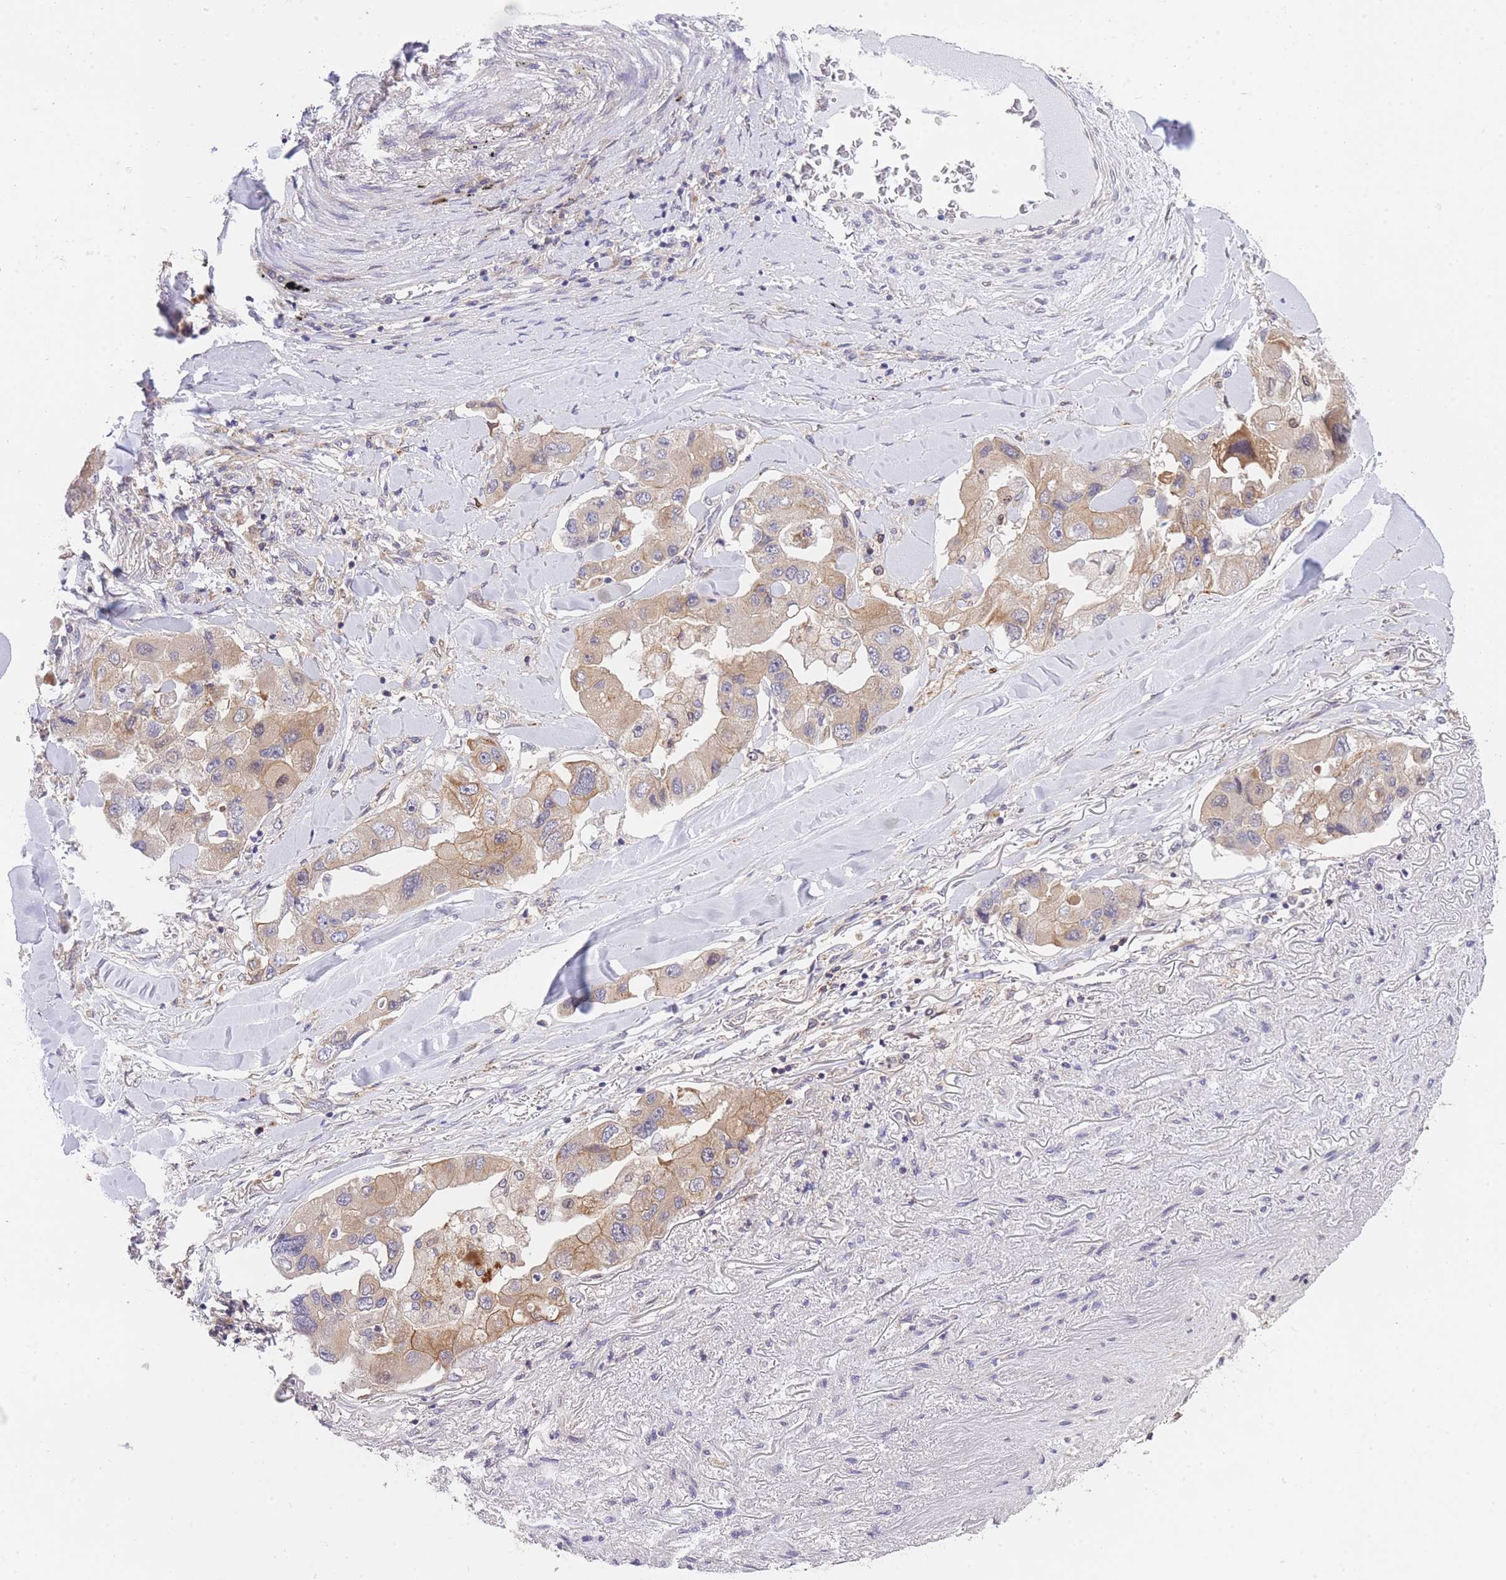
{"staining": {"intensity": "moderate", "quantity": ">75%", "location": "cytoplasmic/membranous"}, "tissue": "lung cancer", "cell_type": "Tumor cells", "image_type": "cancer", "snomed": [{"axis": "morphology", "description": "Adenocarcinoma, NOS"}, {"axis": "topography", "description": "Lung"}], "caption": "A photomicrograph of human lung cancer stained for a protein exhibits moderate cytoplasmic/membranous brown staining in tumor cells.", "gene": "EIF2B2", "patient": {"sex": "female", "age": 54}}